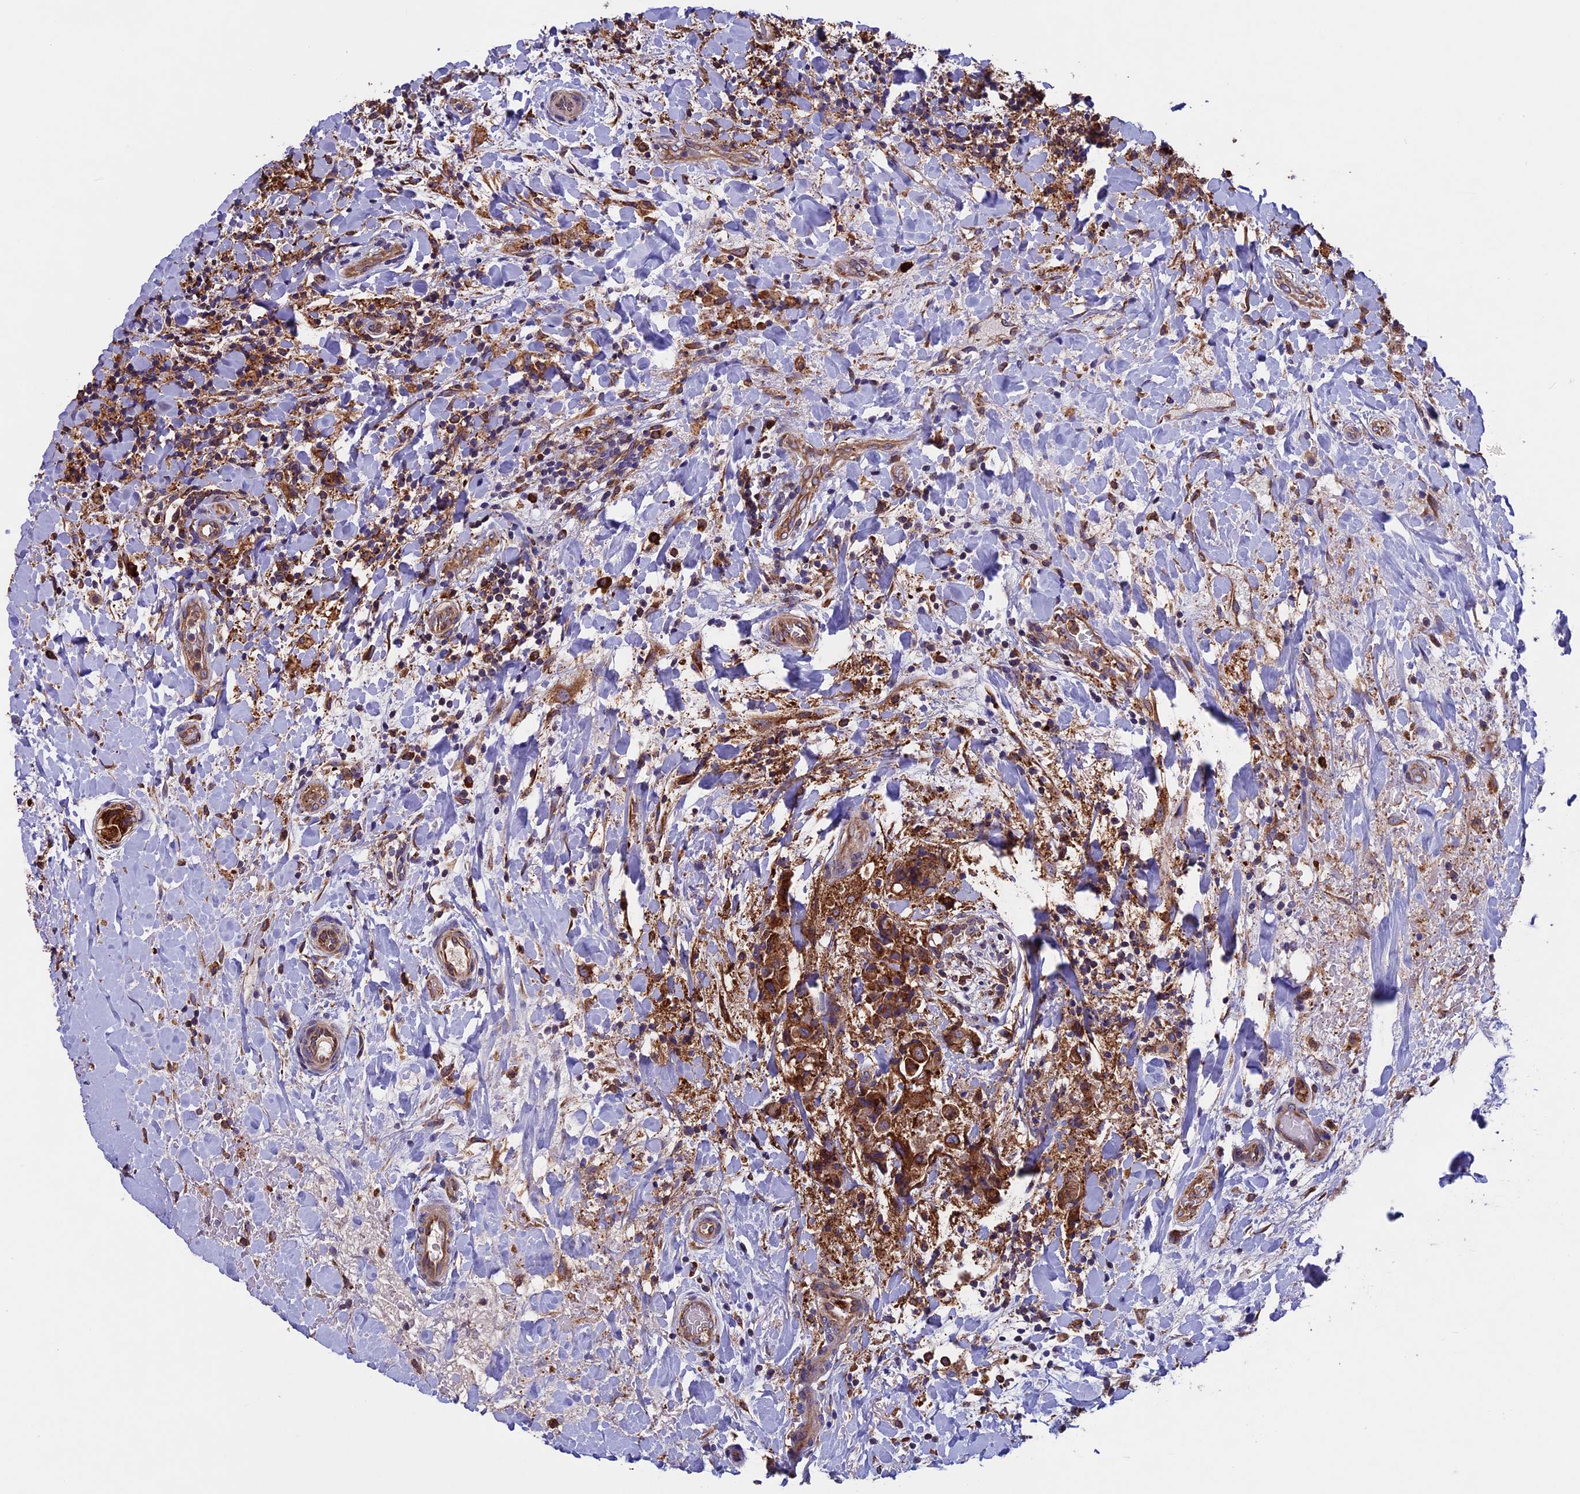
{"staining": {"intensity": "strong", "quantity": ">75%", "location": "cytoplasmic/membranous"}, "tissue": "breast cancer", "cell_type": "Tumor cells", "image_type": "cancer", "snomed": [{"axis": "morphology", "description": "Normal tissue, NOS"}, {"axis": "morphology", "description": "Duct carcinoma"}, {"axis": "topography", "description": "Breast"}], "caption": "Human breast infiltrating ductal carcinoma stained with a protein marker displays strong staining in tumor cells.", "gene": "BTBD3", "patient": {"sex": "female", "age": 62}}